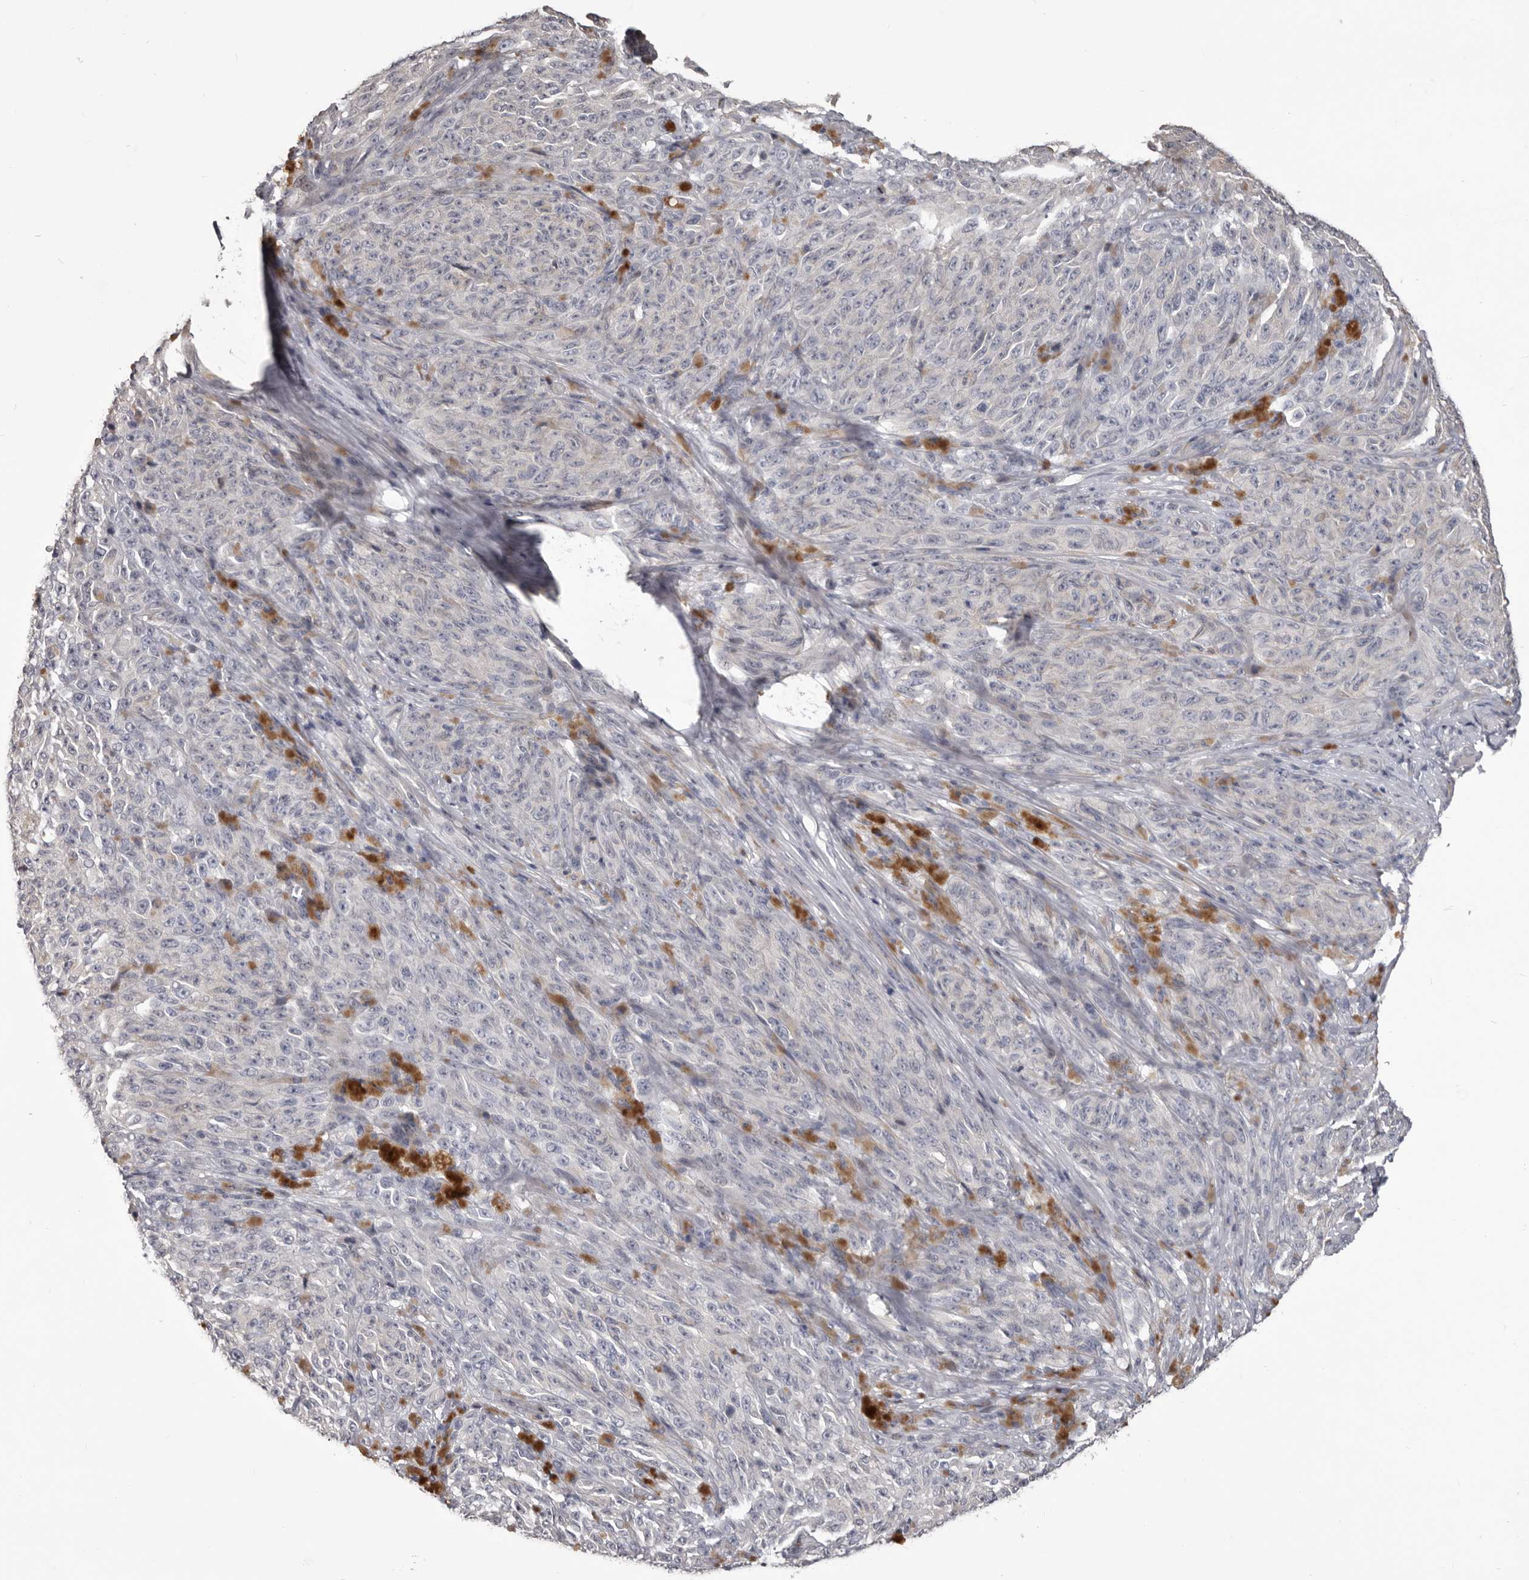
{"staining": {"intensity": "negative", "quantity": "none", "location": "none"}, "tissue": "melanoma", "cell_type": "Tumor cells", "image_type": "cancer", "snomed": [{"axis": "morphology", "description": "Malignant melanoma, NOS"}, {"axis": "topography", "description": "Skin"}], "caption": "Tumor cells are negative for protein expression in human melanoma.", "gene": "LPAR6", "patient": {"sex": "female", "age": 82}}